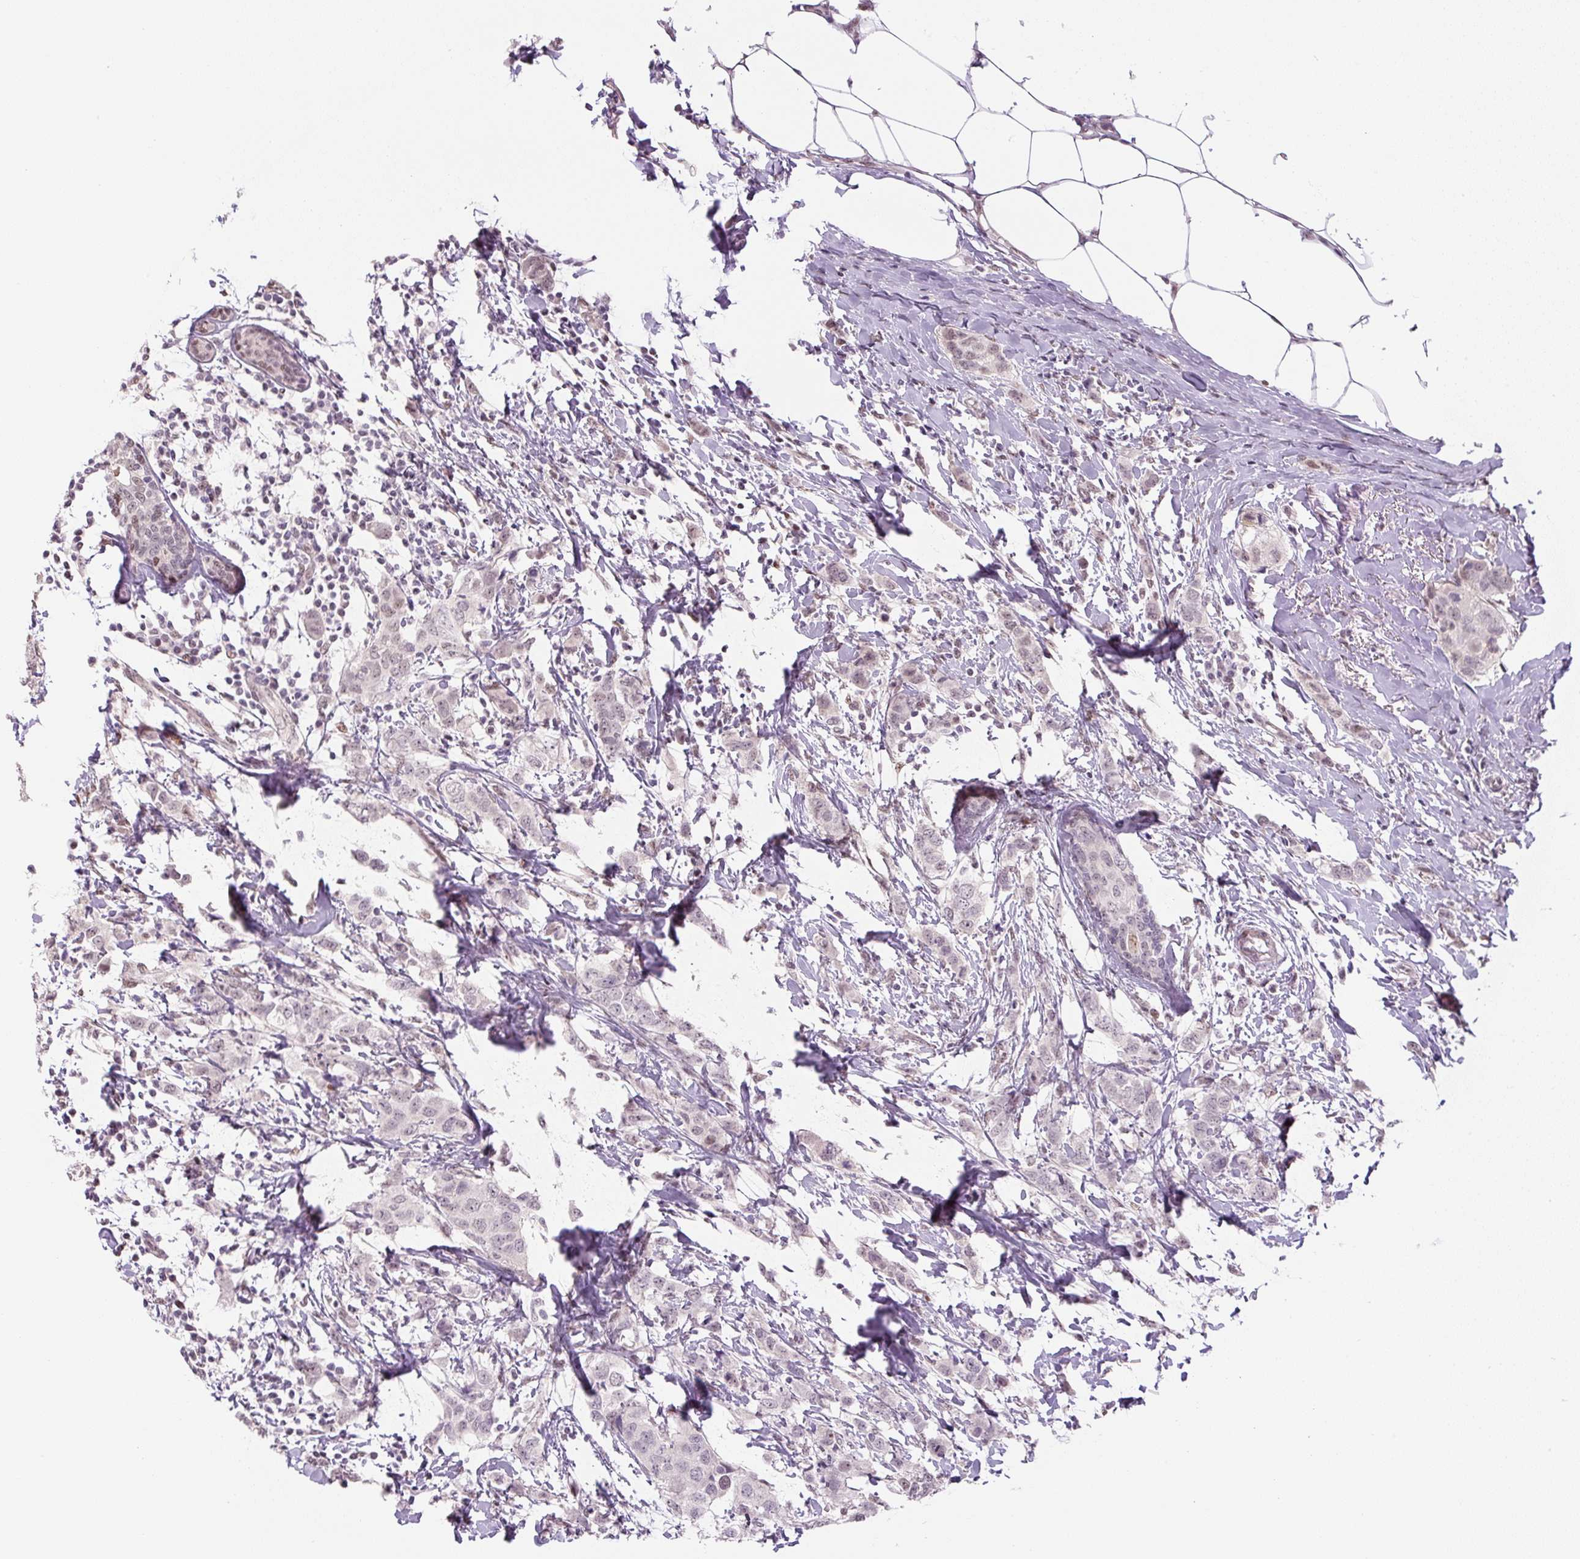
{"staining": {"intensity": "weak", "quantity": "<25%", "location": "nuclear"}, "tissue": "breast cancer", "cell_type": "Tumor cells", "image_type": "cancer", "snomed": [{"axis": "morphology", "description": "Duct carcinoma"}, {"axis": "topography", "description": "Breast"}], "caption": "A high-resolution histopathology image shows IHC staining of breast cancer, which displays no significant expression in tumor cells.", "gene": "TCFL5", "patient": {"sex": "female", "age": 50}}